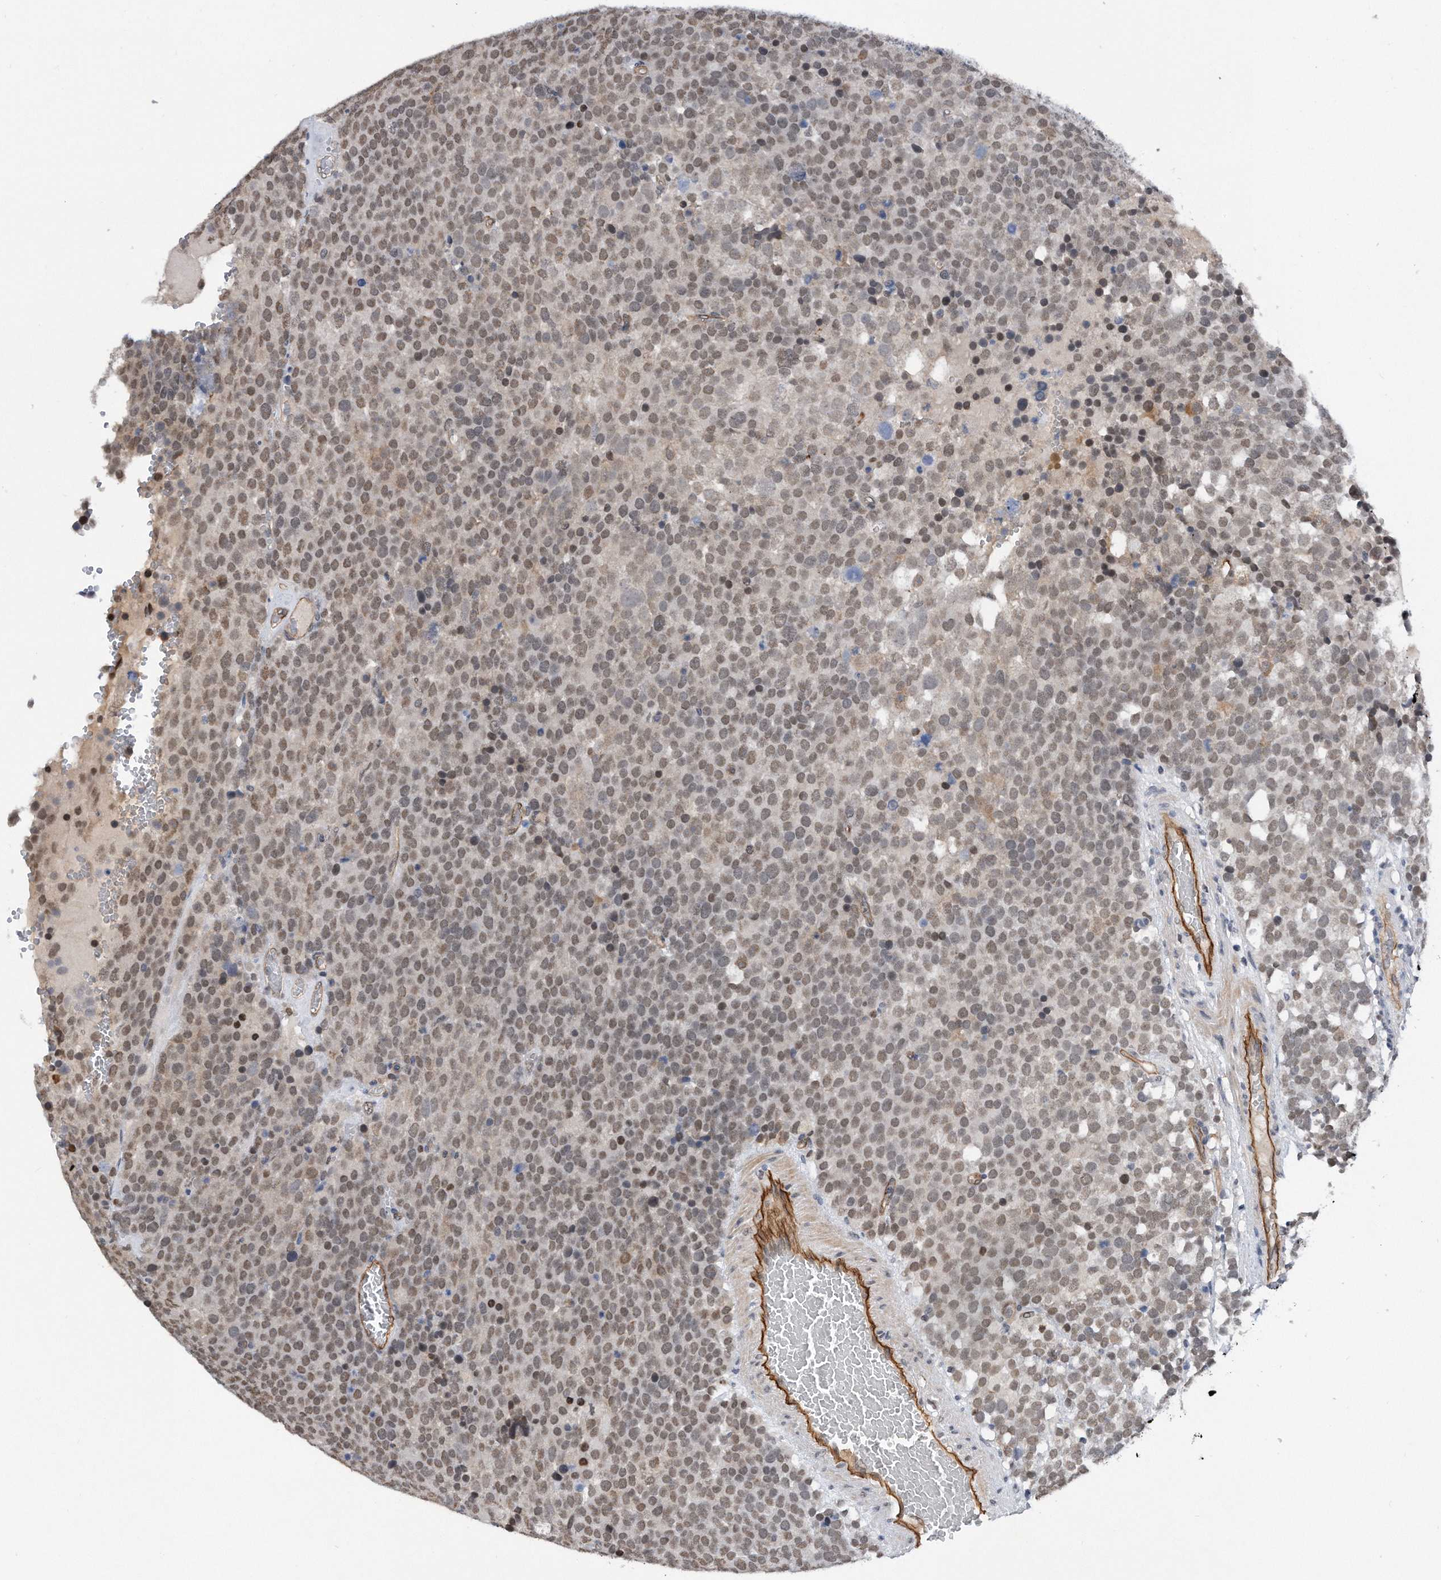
{"staining": {"intensity": "moderate", "quantity": ">75%", "location": "nuclear"}, "tissue": "testis cancer", "cell_type": "Tumor cells", "image_type": "cancer", "snomed": [{"axis": "morphology", "description": "Seminoma, NOS"}, {"axis": "topography", "description": "Testis"}], "caption": "Moderate nuclear protein expression is seen in about >75% of tumor cells in seminoma (testis).", "gene": "TP53INP1", "patient": {"sex": "male", "age": 71}}